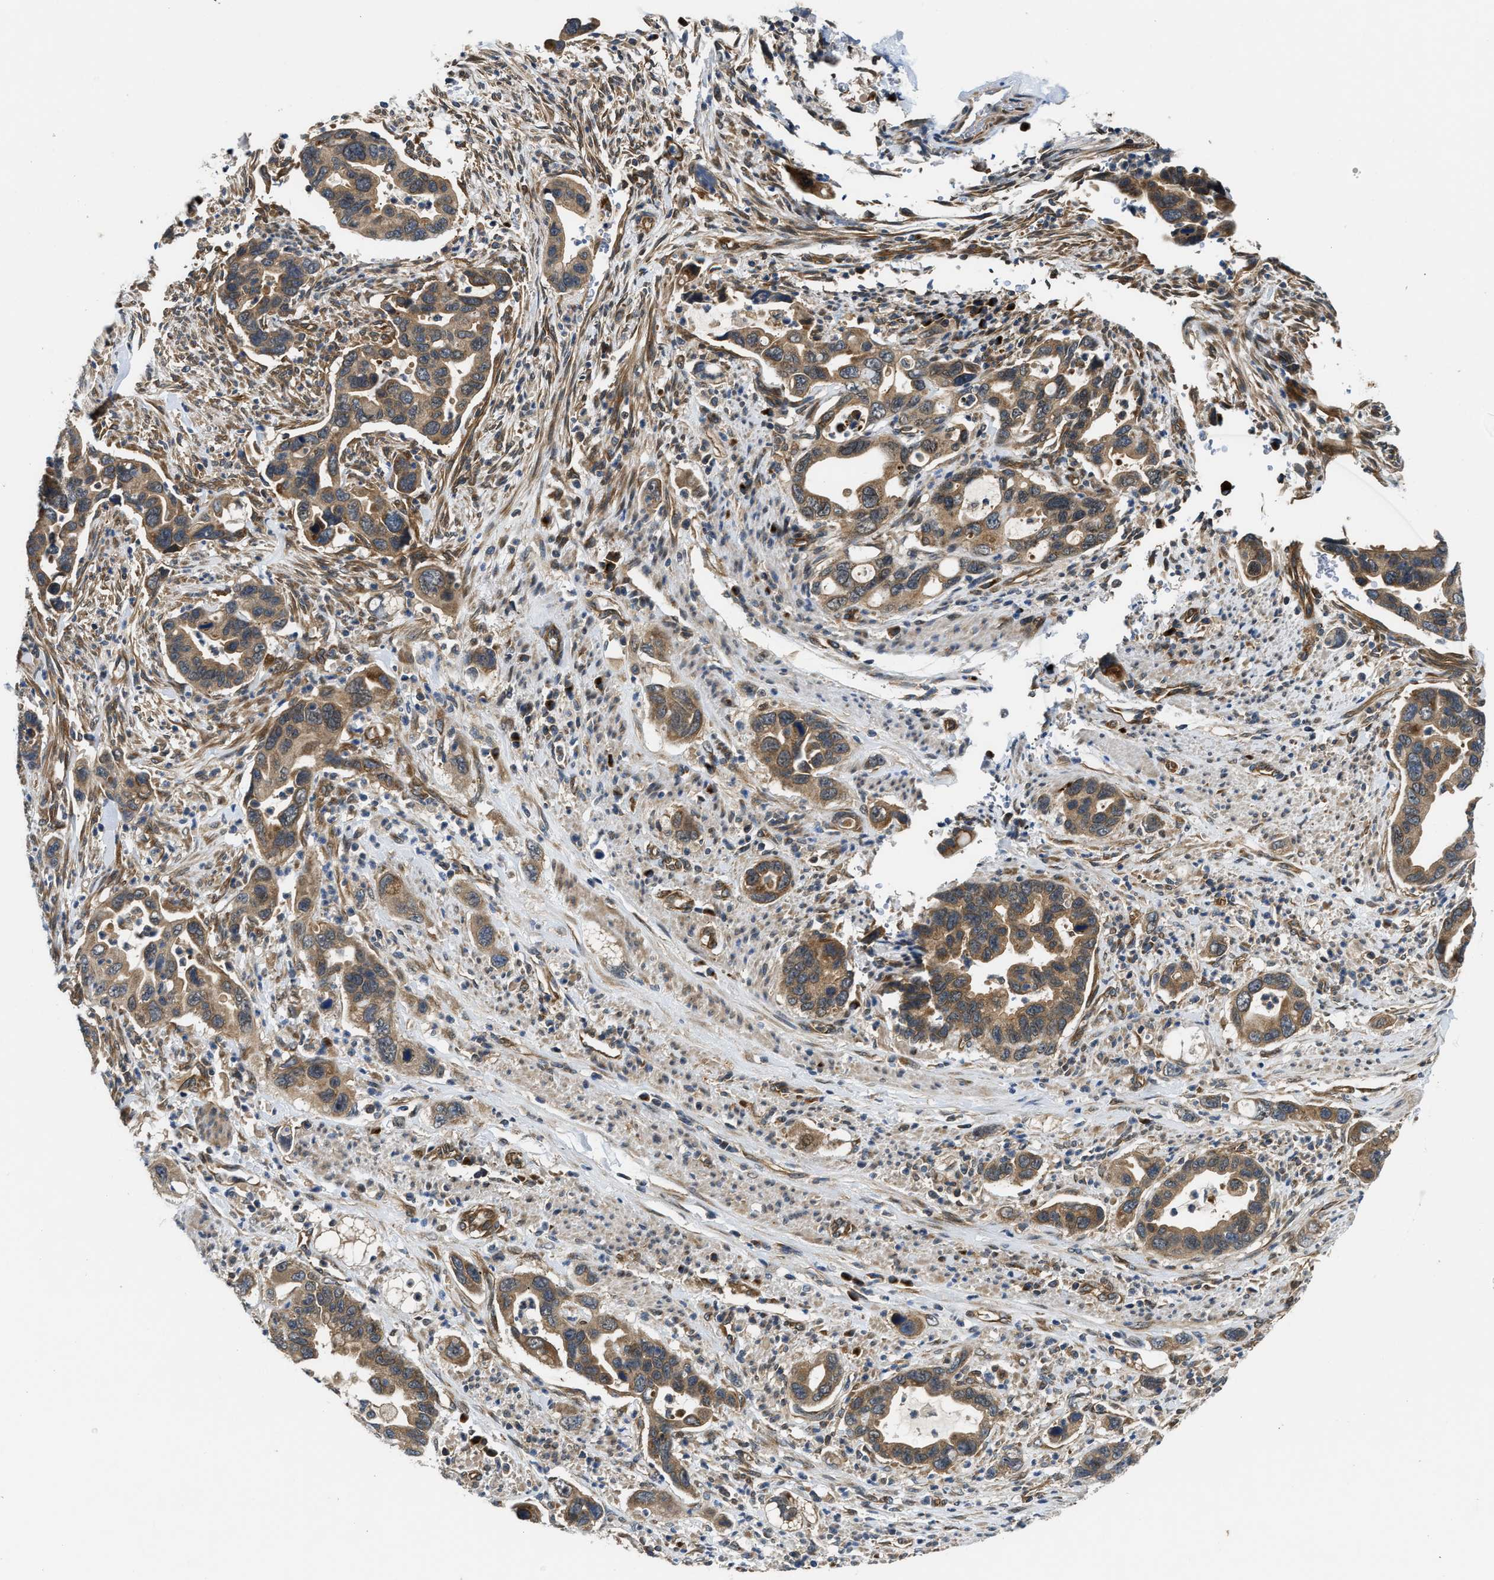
{"staining": {"intensity": "moderate", "quantity": ">75%", "location": "cytoplasmic/membranous"}, "tissue": "pancreatic cancer", "cell_type": "Tumor cells", "image_type": "cancer", "snomed": [{"axis": "morphology", "description": "Adenocarcinoma, NOS"}, {"axis": "topography", "description": "Pancreas"}], "caption": "A high-resolution photomicrograph shows immunohistochemistry (IHC) staining of pancreatic adenocarcinoma, which demonstrates moderate cytoplasmic/membranous staining in about >75% of tumor cells.", "gene": "PNPLA8", "patient": {"sex": "female", "age": 70}}